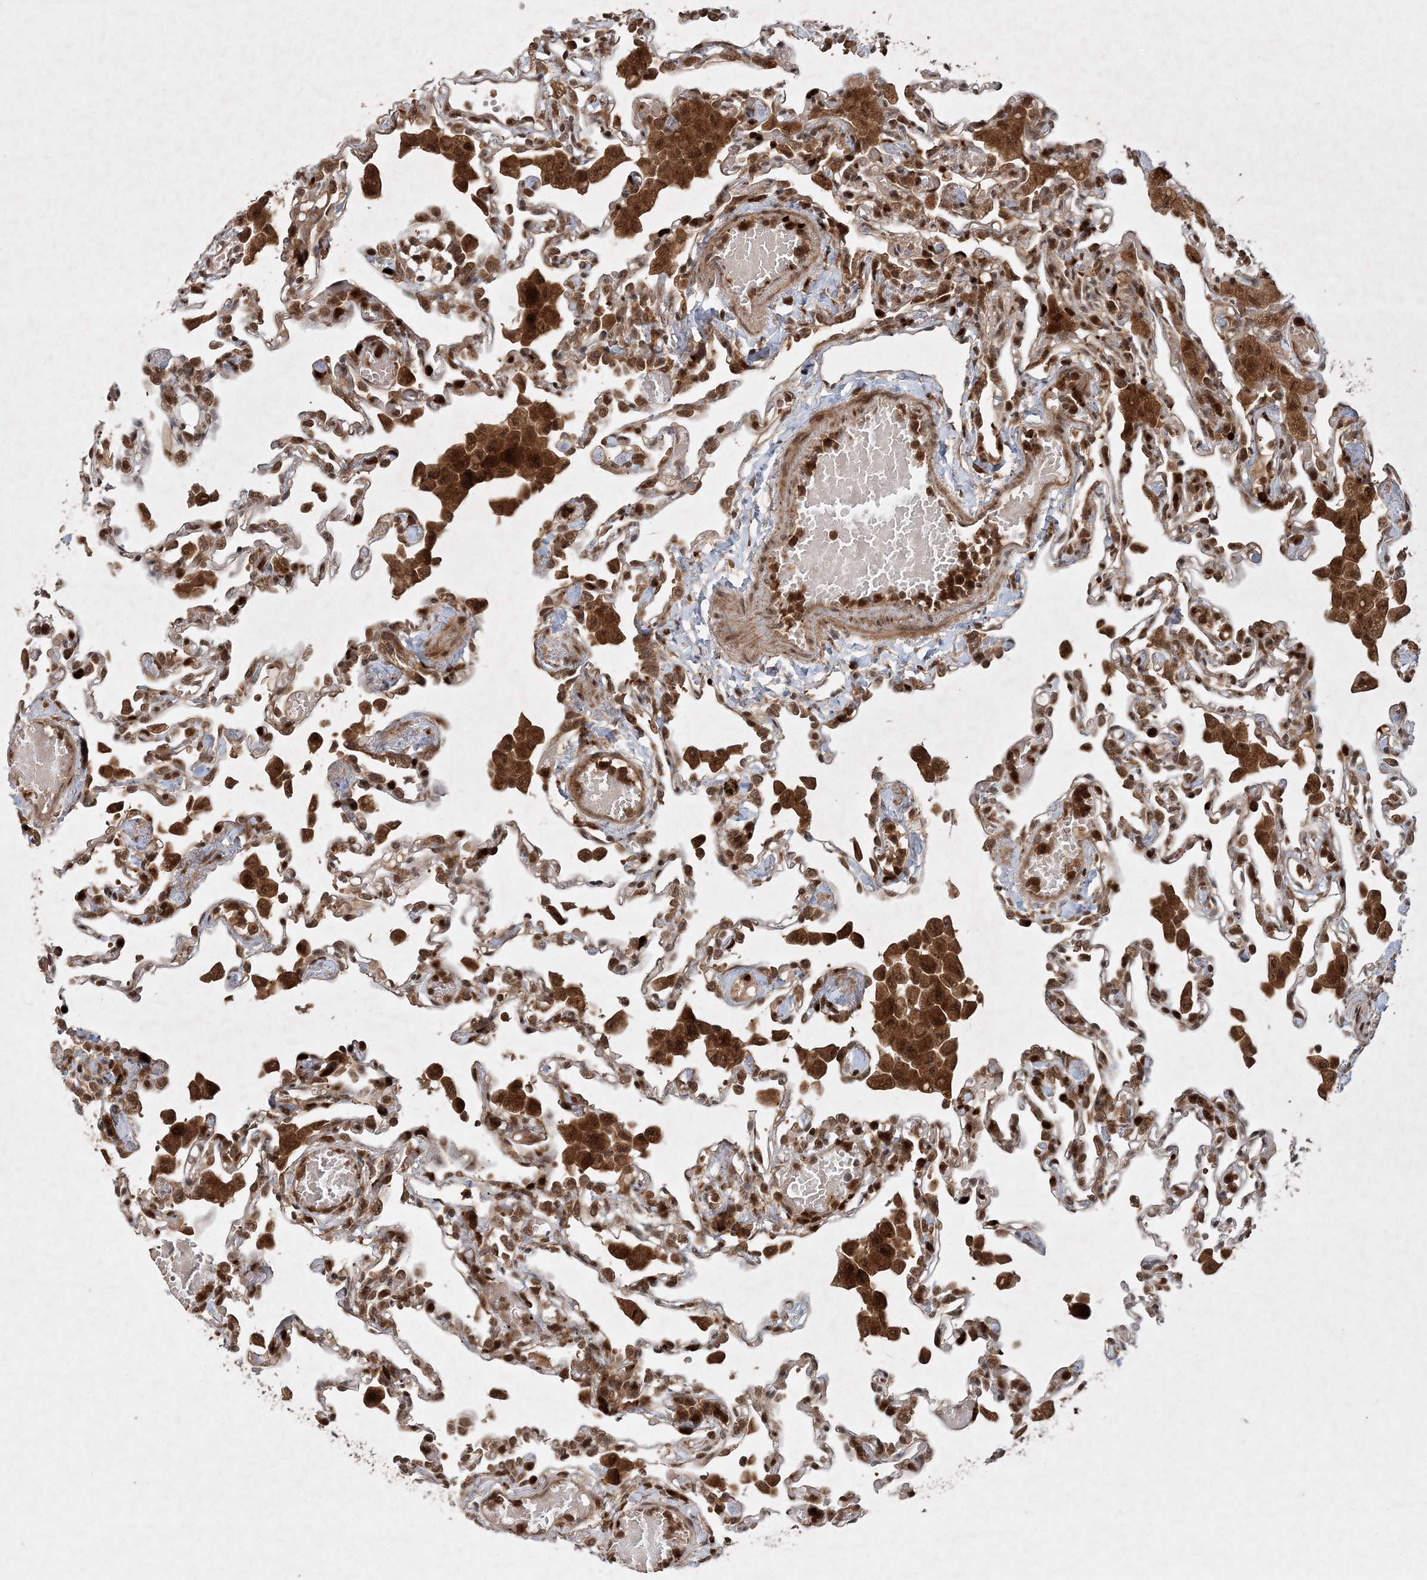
{"staining": {"intensity": "moderate", "quantity": "25%-75%", "location": "cytoplasmic/membranous,nuclear"}, "tissue": "lung", "cell_type": "Alveolar cells", "image_type": "normal", "snomed": [{"axis": "morphology", "description": "Normal tissue, NOS"}, {"axis": "topography", "description": "Bronchus"}, {"axis": "topography", "description": "Lung"}], "caption": "A photomicrograph of human lung stained for a protein demonstrates moderate cytoplasmic/membranous,nuclear brown staining in alveolar cells.", "gene": "UBR3", "patient": {"sex": "female", "age": 49}}